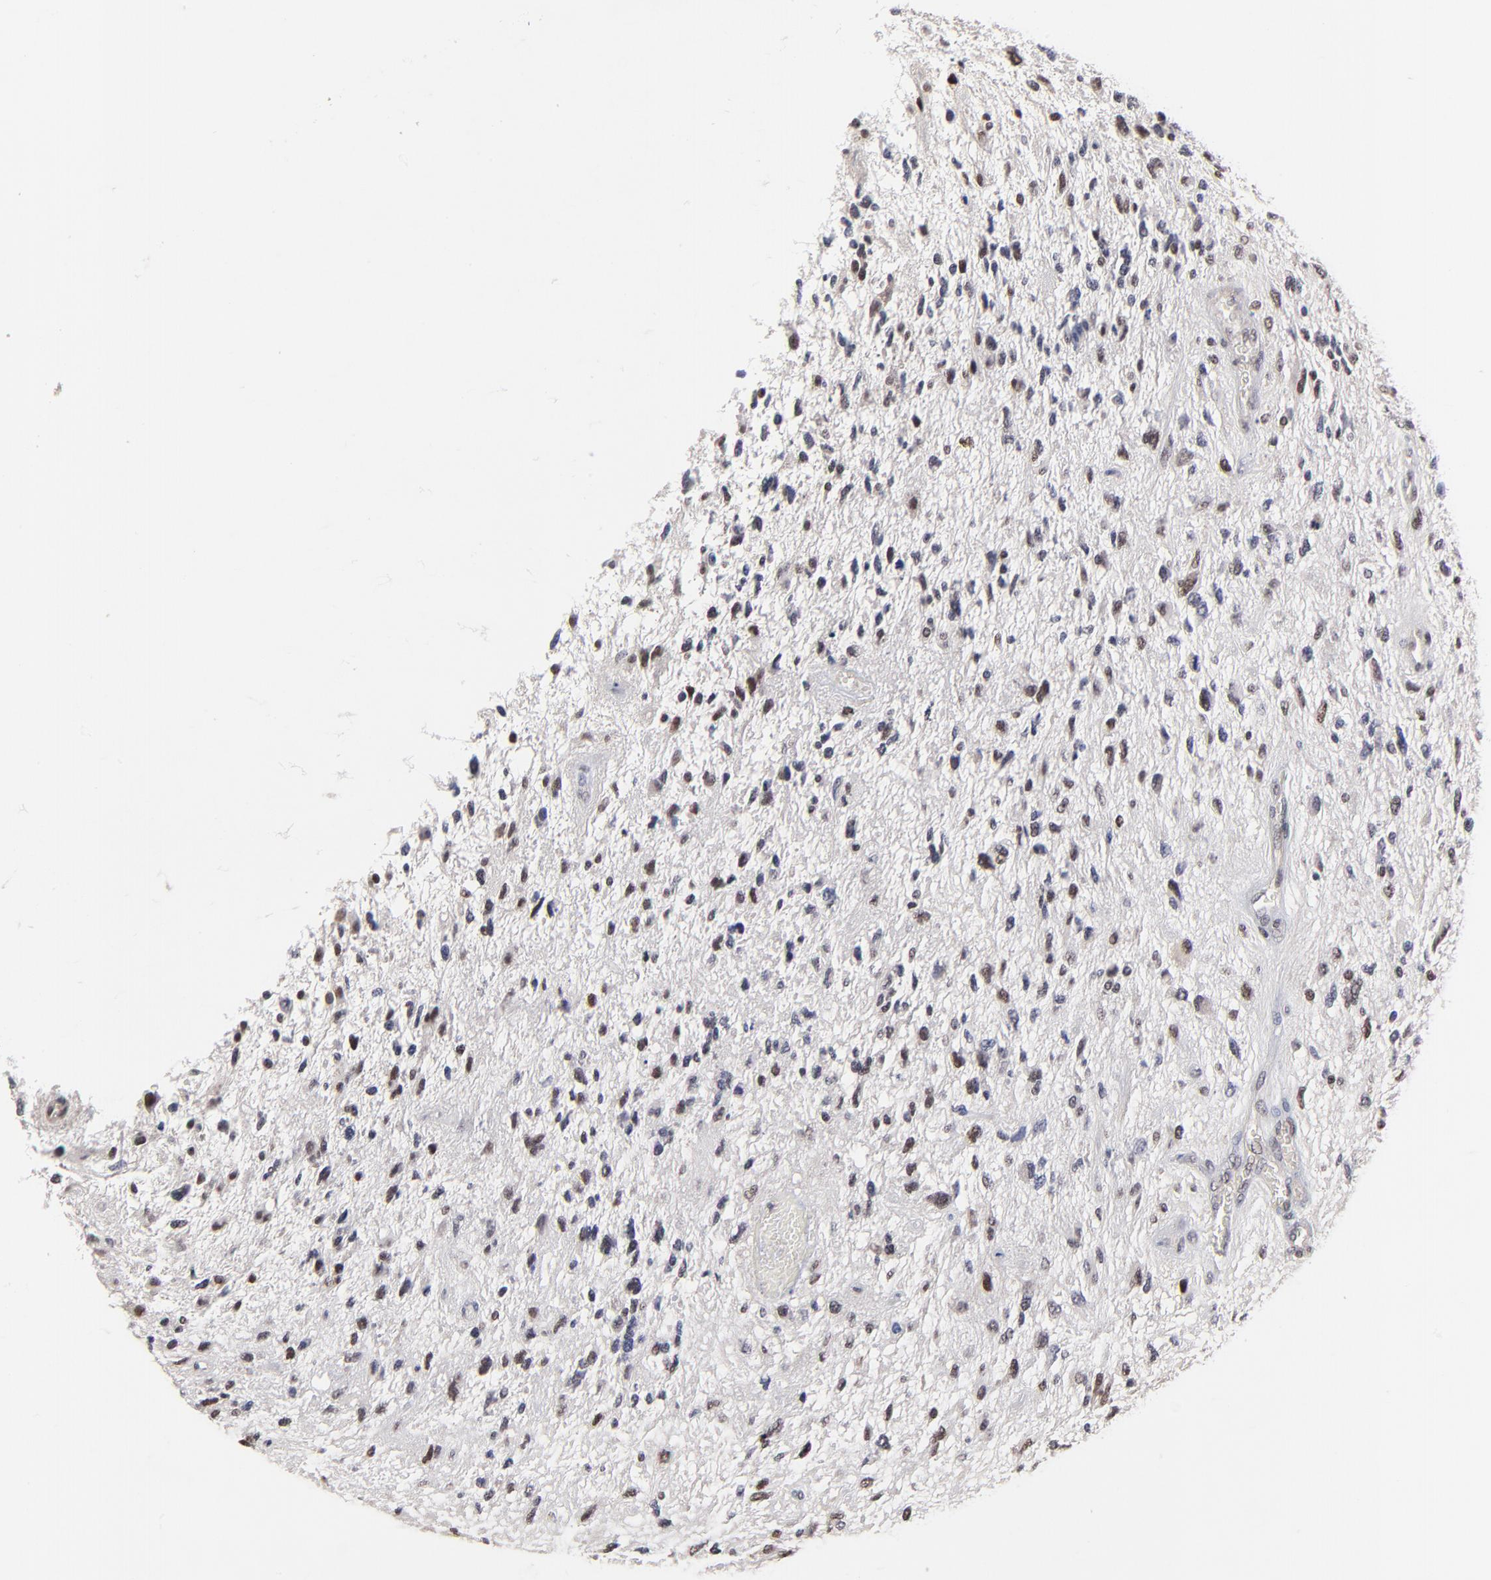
{"staining": {"intensity": "moderate", "quantity": "25%-75%", "location": "nuclear"}, "tissue": "glioma", "cell_type": "Tumor cells", "image_type": "cancer", "snomed": [{"axis": "morphology", "description": "Glioma, malignant, High grade"}, {"axis": "topography", "description": "Brain"}], "caption": "Immunohistochemical staining of human glioma displays medium levels of moderate nuclear protein expression in about 25%-75% of tumor cells.", "gene": "DSN1", "patient": {"sex": "female", "age": 60}}